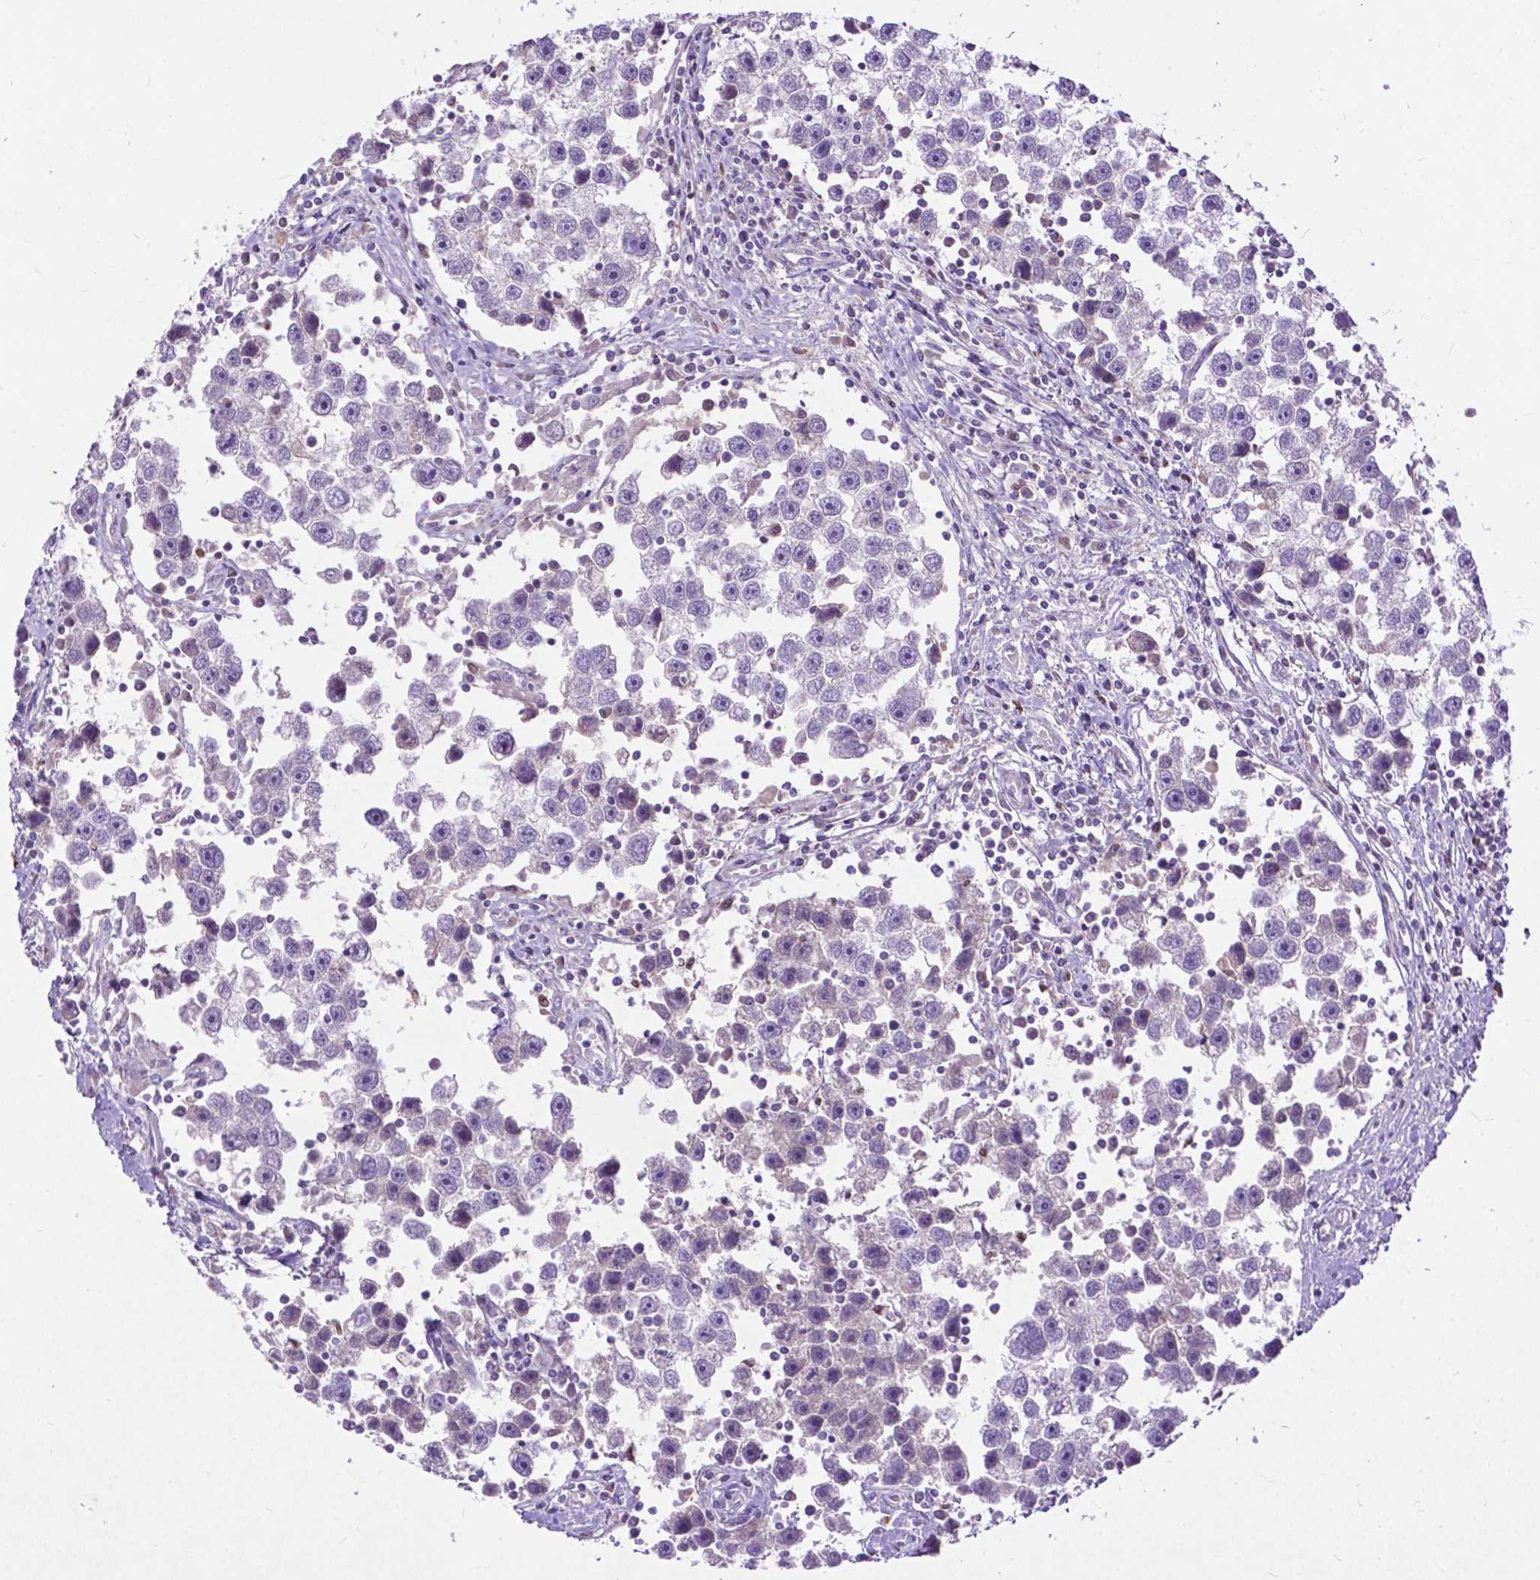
{"staining": {"intensity": "negative", "quantity": "none", "location": "none"}, "tissue": "testis cancer", "cell_type": "Tumor cells", "image_type": "cancer", "snomed": [{"axis": "morphology", "description": "Seminoma, NOS"}, {"axis": "topography", "description": "Testis"}], "caption": "DAB (3,3'-diaminobenzidine) immunohistochemical staining of seminoma (testis) demonstrates no significant positivity in tumor cells.", "gene": "THEGL", "patient": {"sex": "male", "age": 30}}